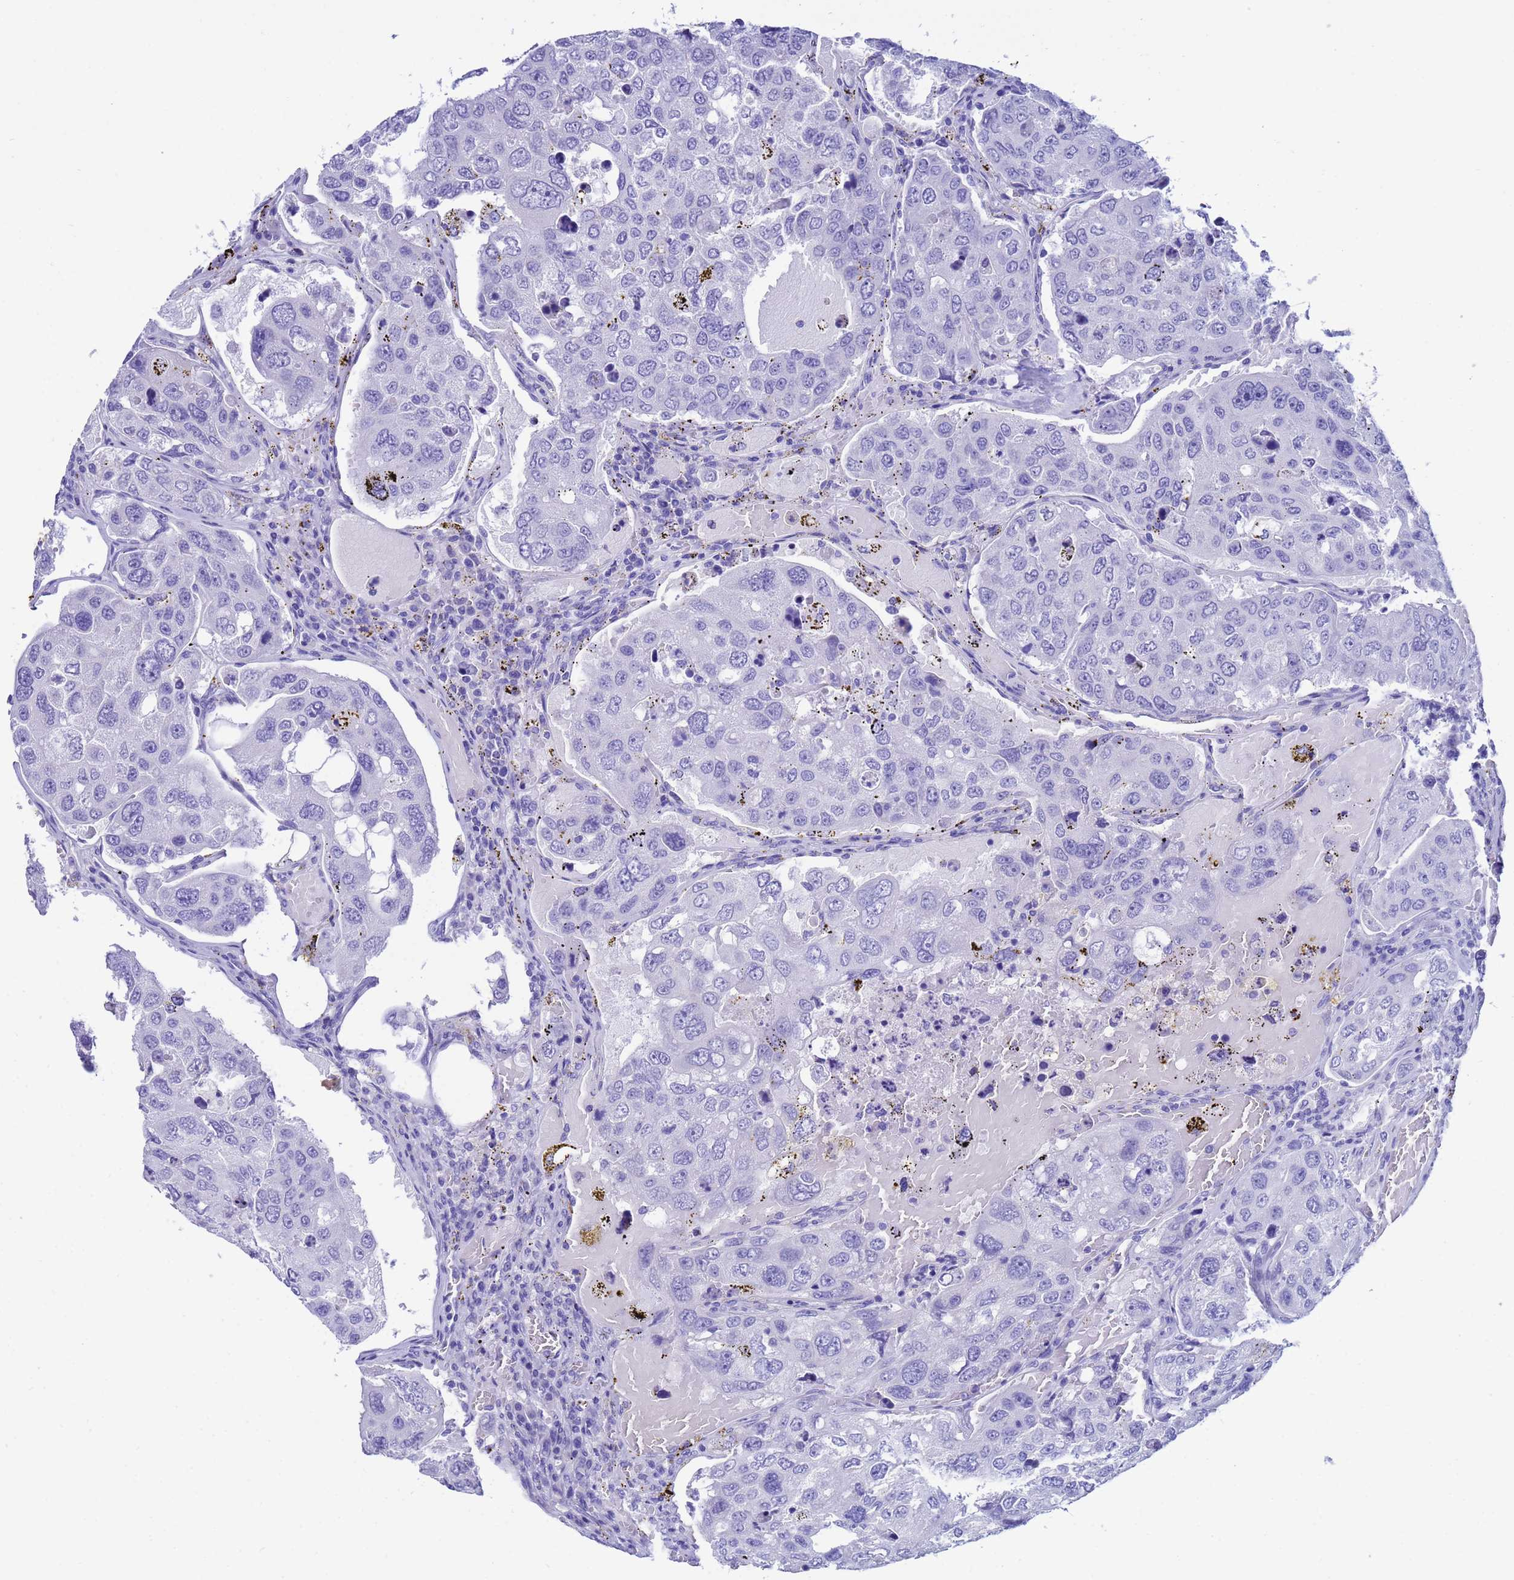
{"staining": {"intensity": "negative", "quantity": "none", "location": "none"}, "tissue": "urothelial cancer", "cell_type": "Tumor cells", "image_type": "cancer", "snomed": [{"axis": "morphology", "description": "Urothelial carcinoma, High grade"}, {"axis": "topography", "description": "Lymph node"}, {"axis": "topography", "description": "Urinary bladder"}], "caption": "Protein analysis of urothelial carcinoma (high-grade) demonstrates no significant expression in tumor cells.", "gene": "AKR1C2", "patient": {"sex": "male", "age": 51}}